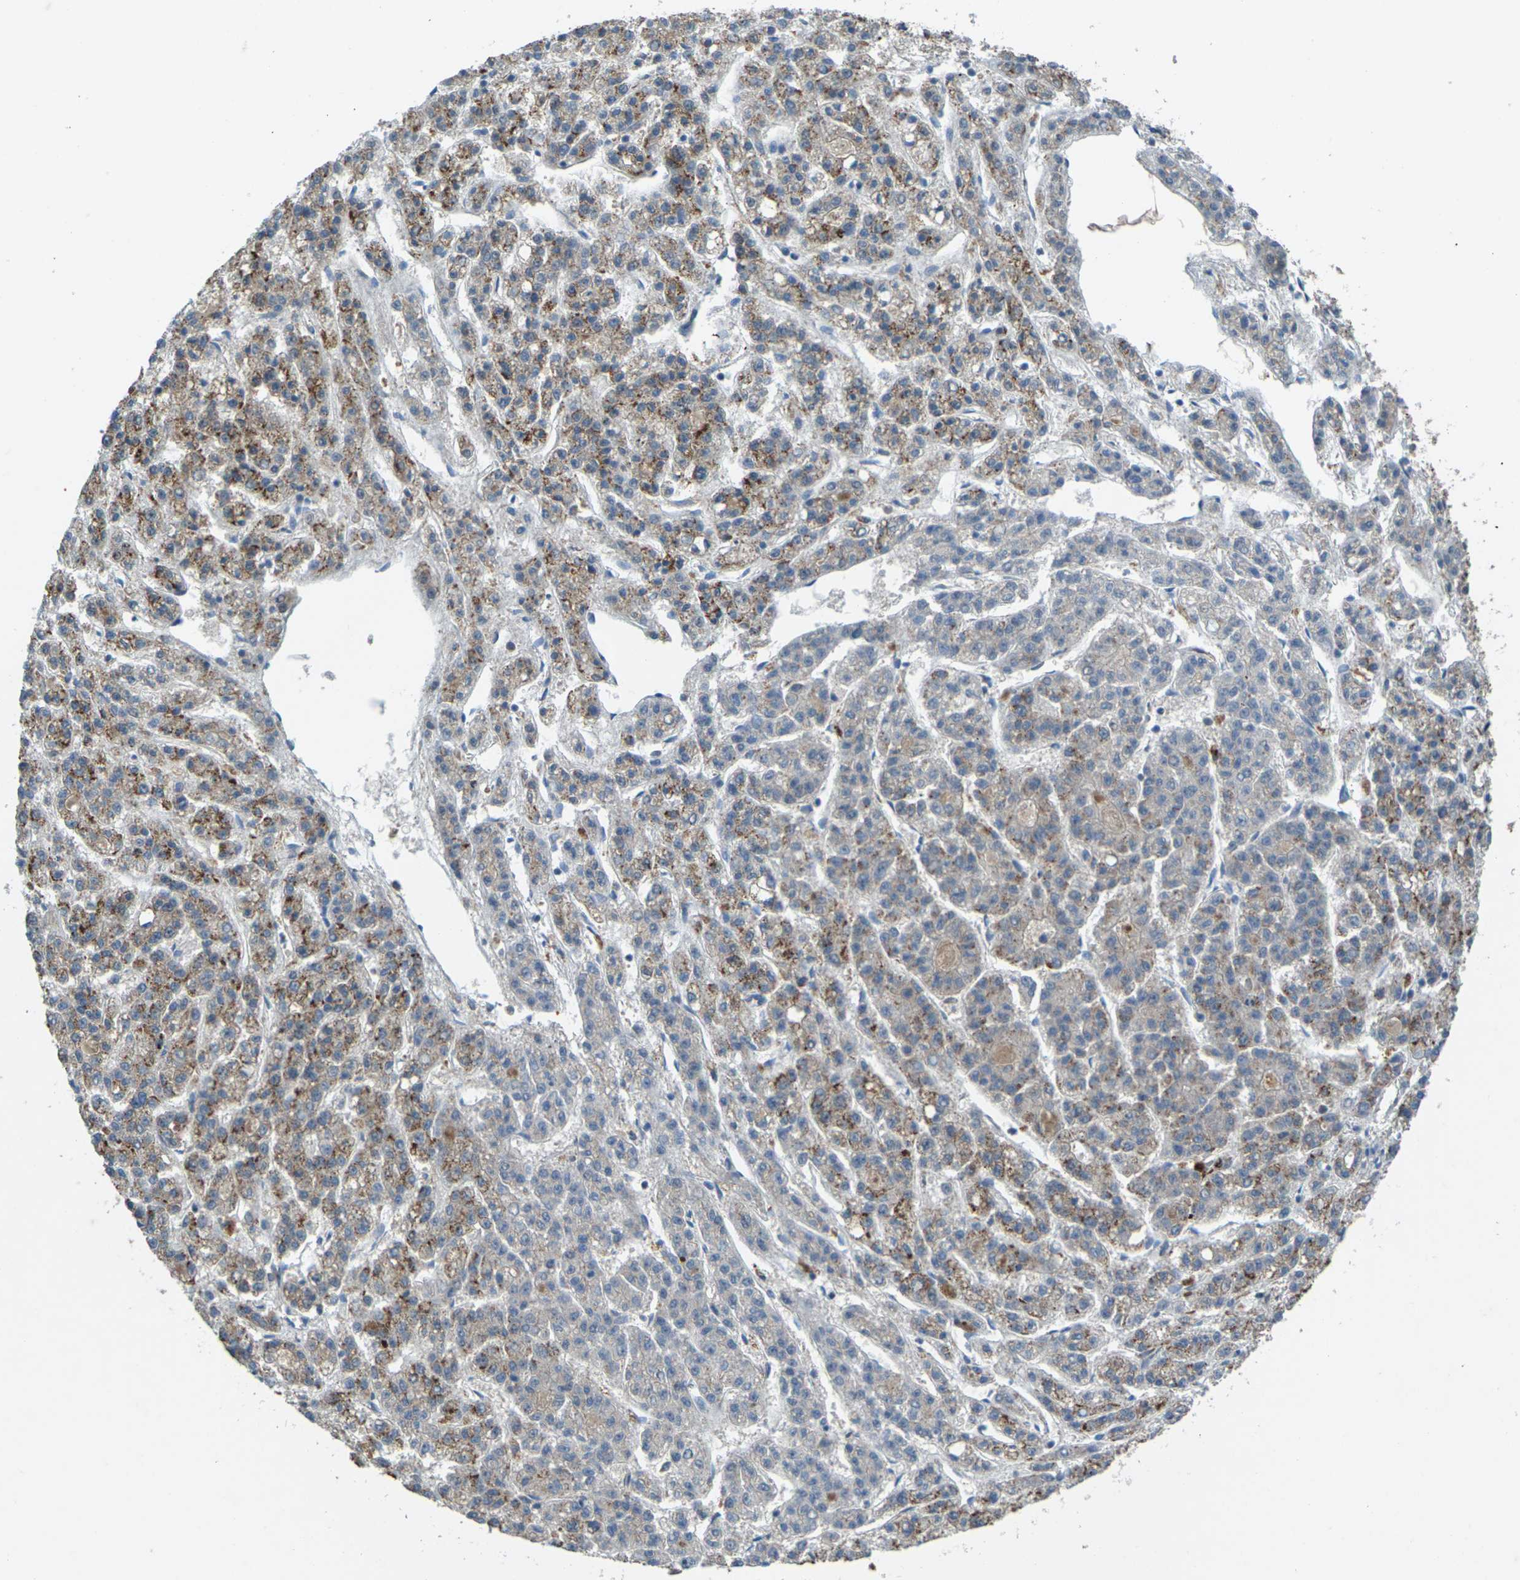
{"staining": {"intensity": "moderate", "quantity": "25%-75%", "location": "cytoplasmic/membranous"}, "tissue": "liver cancer", "cell_type": "Tumor cells", "image_type": "cancer", "snomed": [{"axis": "morphology", "description": "Carcinoma, Hepatocellular, NOS"}, {"axis": "topography", "description": "Liver"}], "caption": "Hepatocellular carcinoma (liver) stained for a protein (brown) demonstrates moderate cytoplasmic/membranous positive expression in approximately 25%-75% of tumor cells.", "gene": "SLC31A2", "patient": {"sex": "male", "age": 70}}